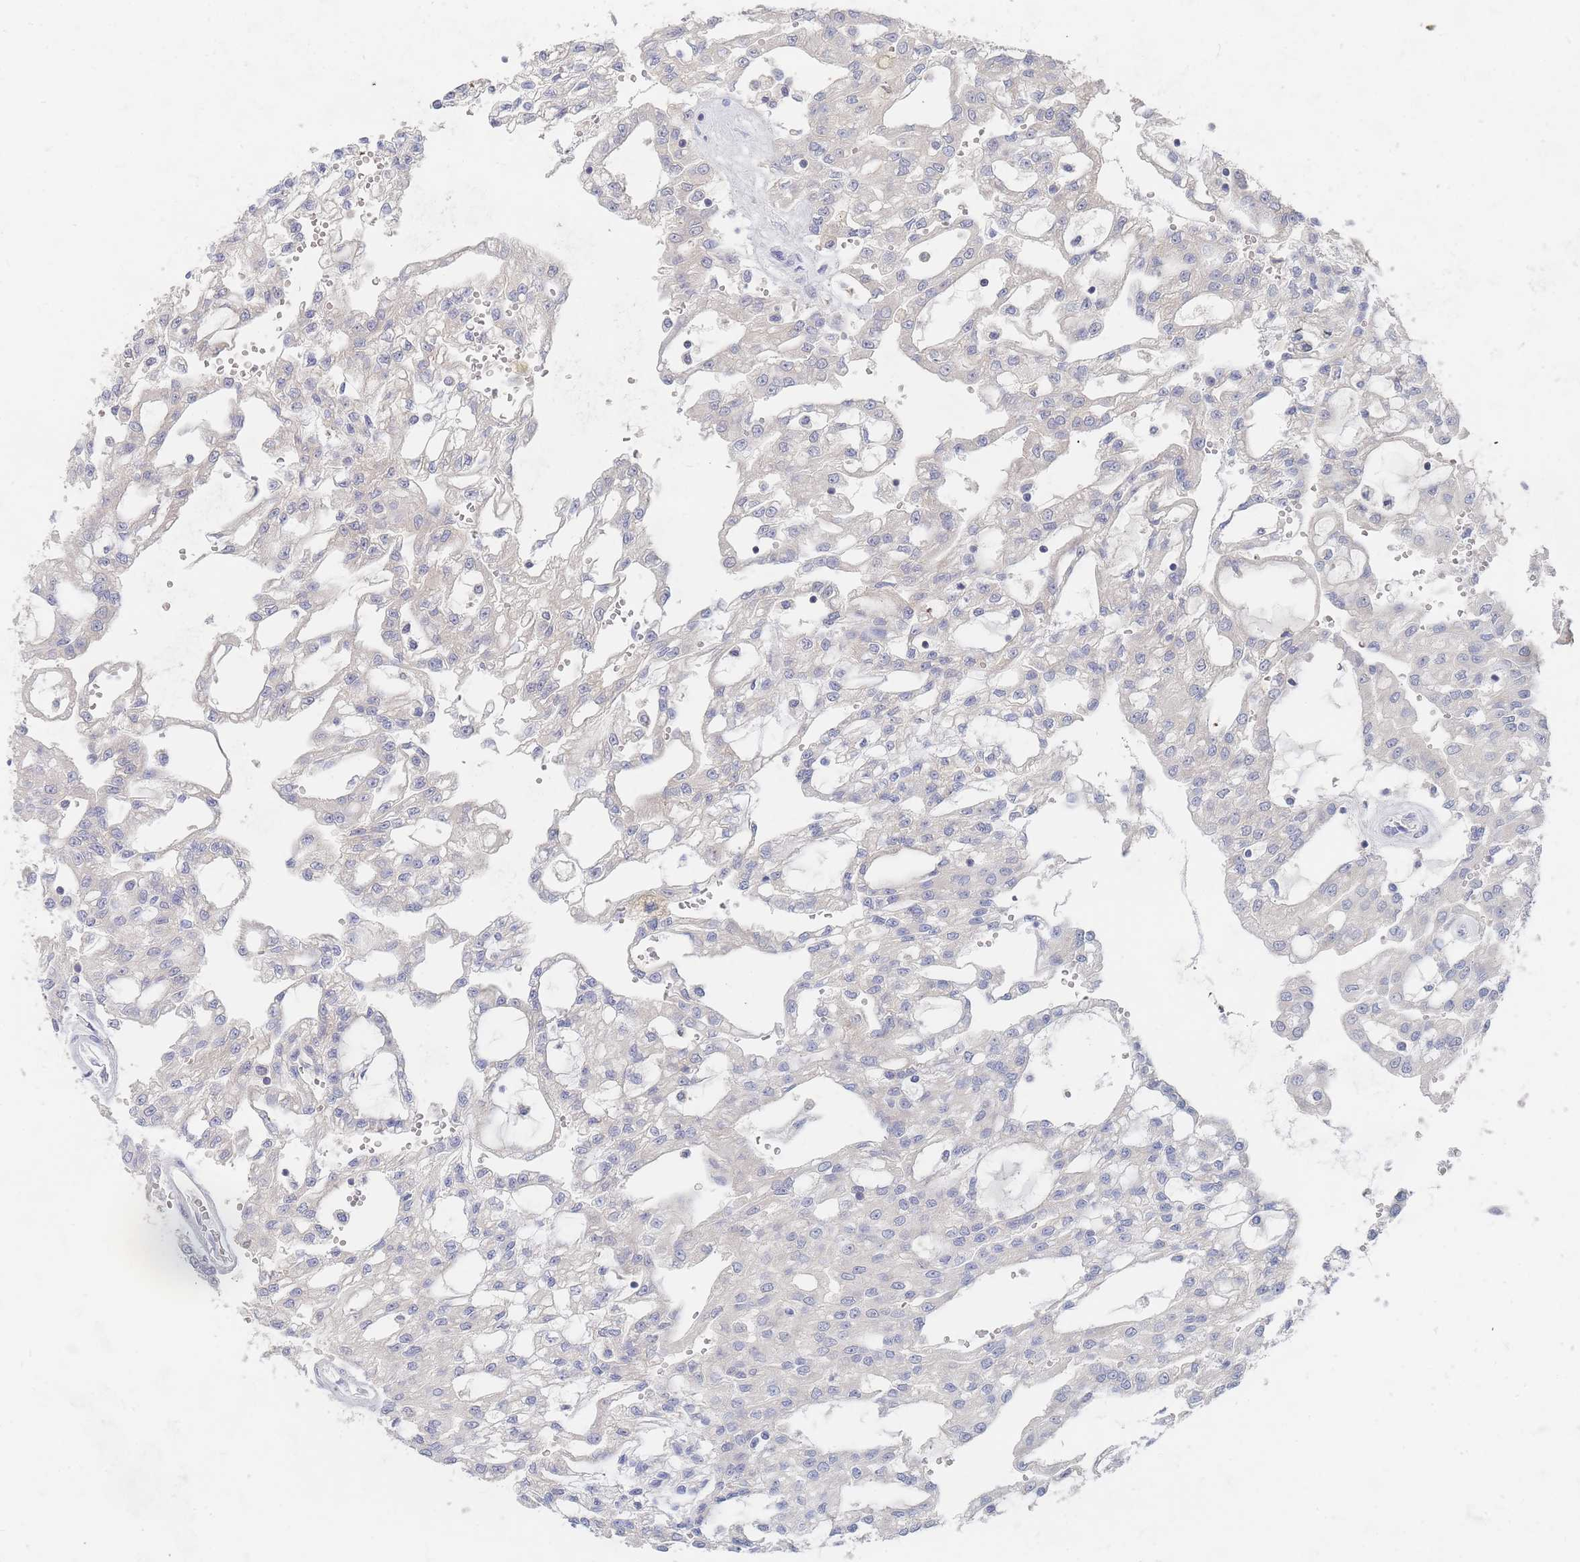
{"staining": {"intensity": "negative", "quantity": "none", "location": "none"}, "tissue": "renal cancer", "cell_type": "Tumor cells", "image_type": "cancer", "snomed": [{"axis": "morphology", "description": "Adenocarcinoma, NOS"}, {"axis": "topography", "description": "Kidney"}], "caption": "Tumor cells show no significant positivity in renal cancer (adenocarcinoma).", "gene": "PPP6C", "patient": {"sex": "male", "age": 63}}